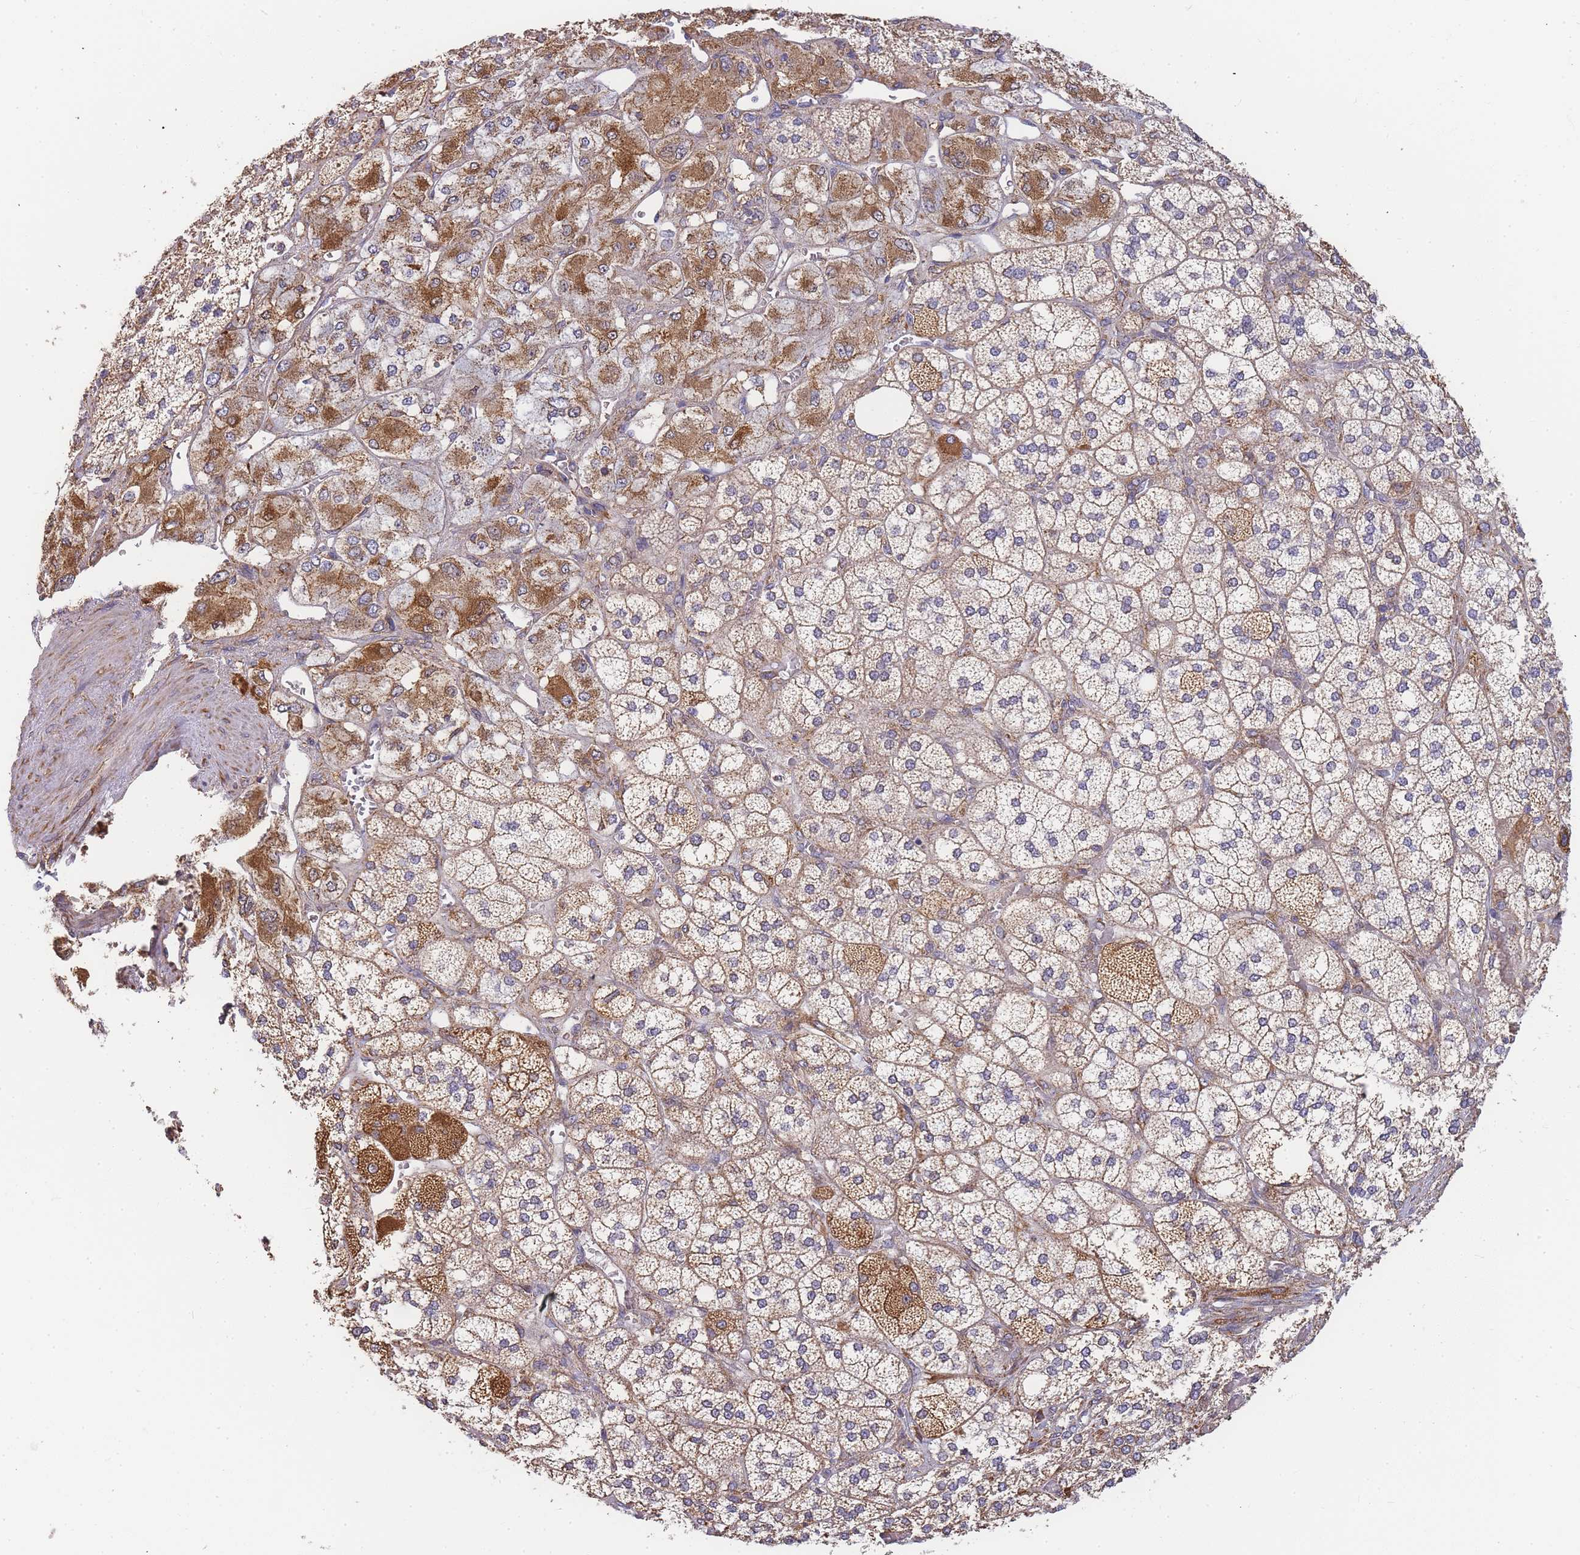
{"staining": {"intensity": "moderate", "quantity": ">75%", "location": "cytoplasmic/membranous"}, "tissue": "adrenal gland", "cell_type": "Glandular cells", "image_type": "normal", "snomed": [{"axis": "morphology", "description": "Normal tissue, NOS"}, {"axis": "topography", "description": "Adrenal gland"}], "caption": "Protein staining shows moderate cytoplasmic/membranous expression in about >75% of glandular cells in normal adrenal gland.", "gene": "ADCY9", "patient": {"sex": "male", "age": 61}}